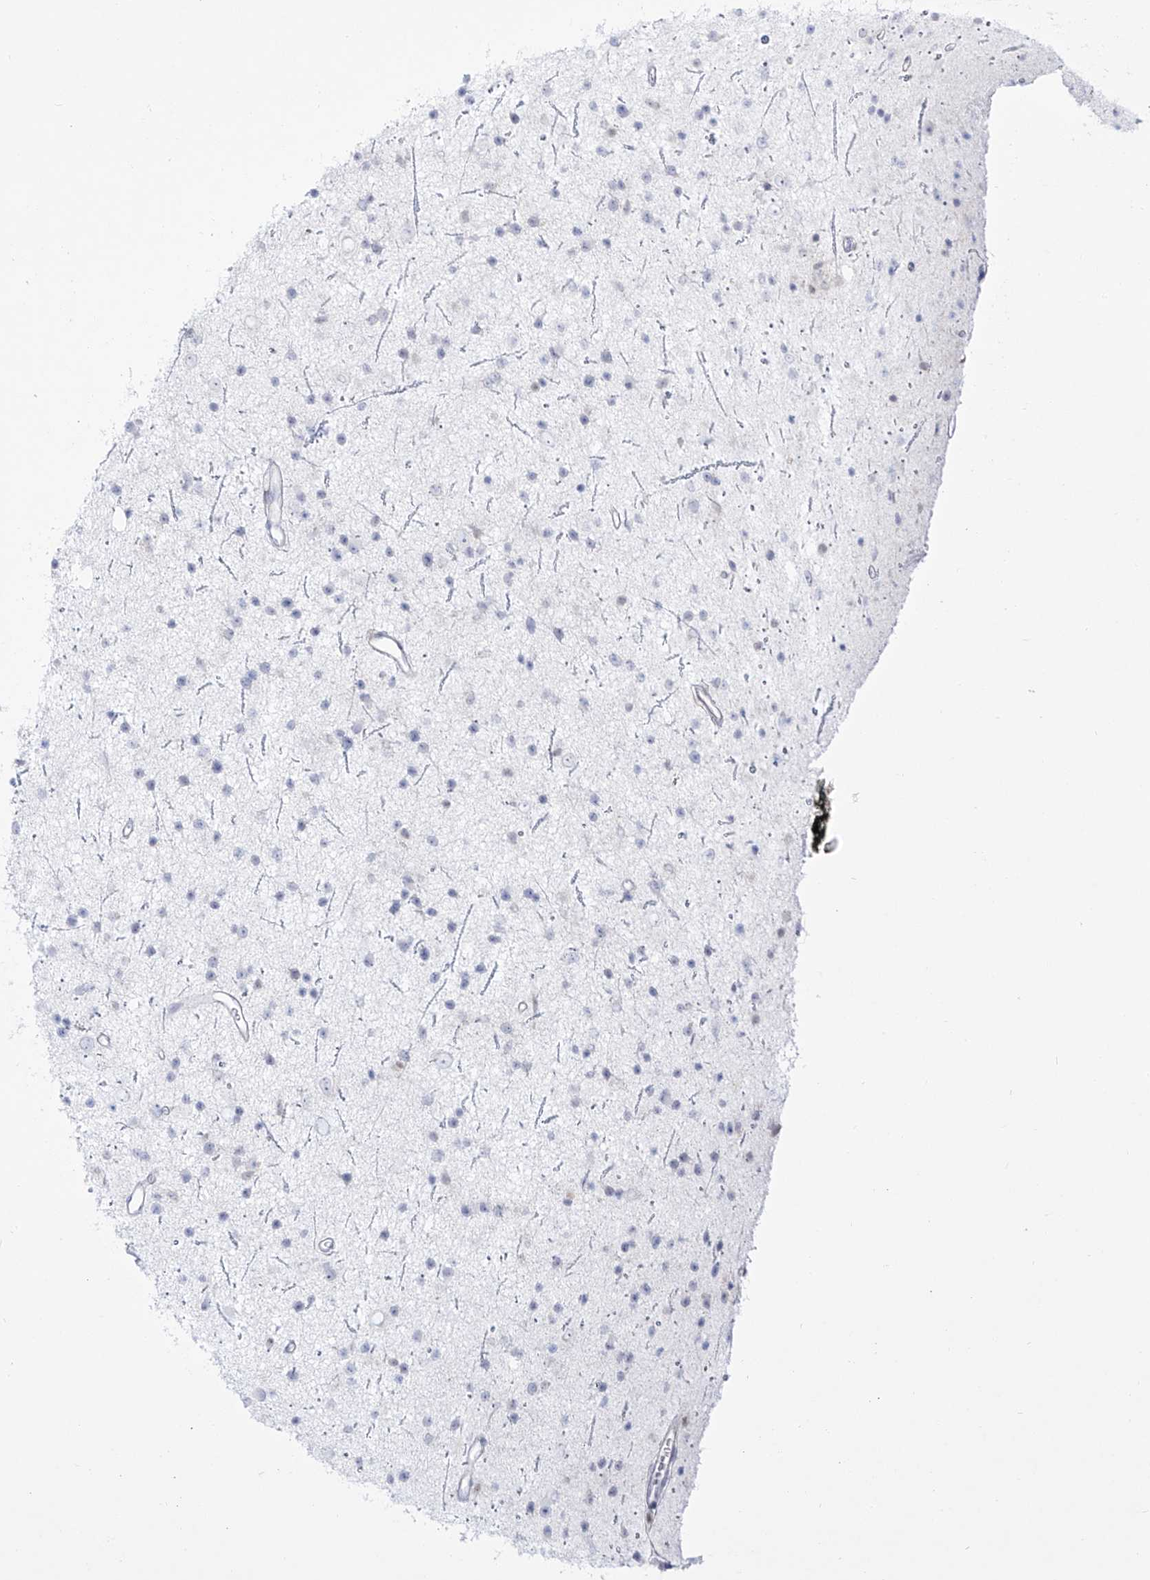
{"staining": {"intensity": "negative", "quantity": "none", "location": "none"}, "tissue": "glioma", "cell_type": "Tumor cells", "image_type": "cancer", "snomed": [{"axis": "morphology", "description": "Glioma, malignant, Low grade"}, {"axis": "topography", "description": "Cerebral cortex"}], "caption": "DAB immunohistochemical staining of malignant glioma (low-grade) exhibits no significant positivity in tumor cells. The staining is performed using DAB brown chromogen with nuclei counter-stained in using hematoxylin.", "gene": "DMKN", "patient": {"sex": "female", "age": 39}}